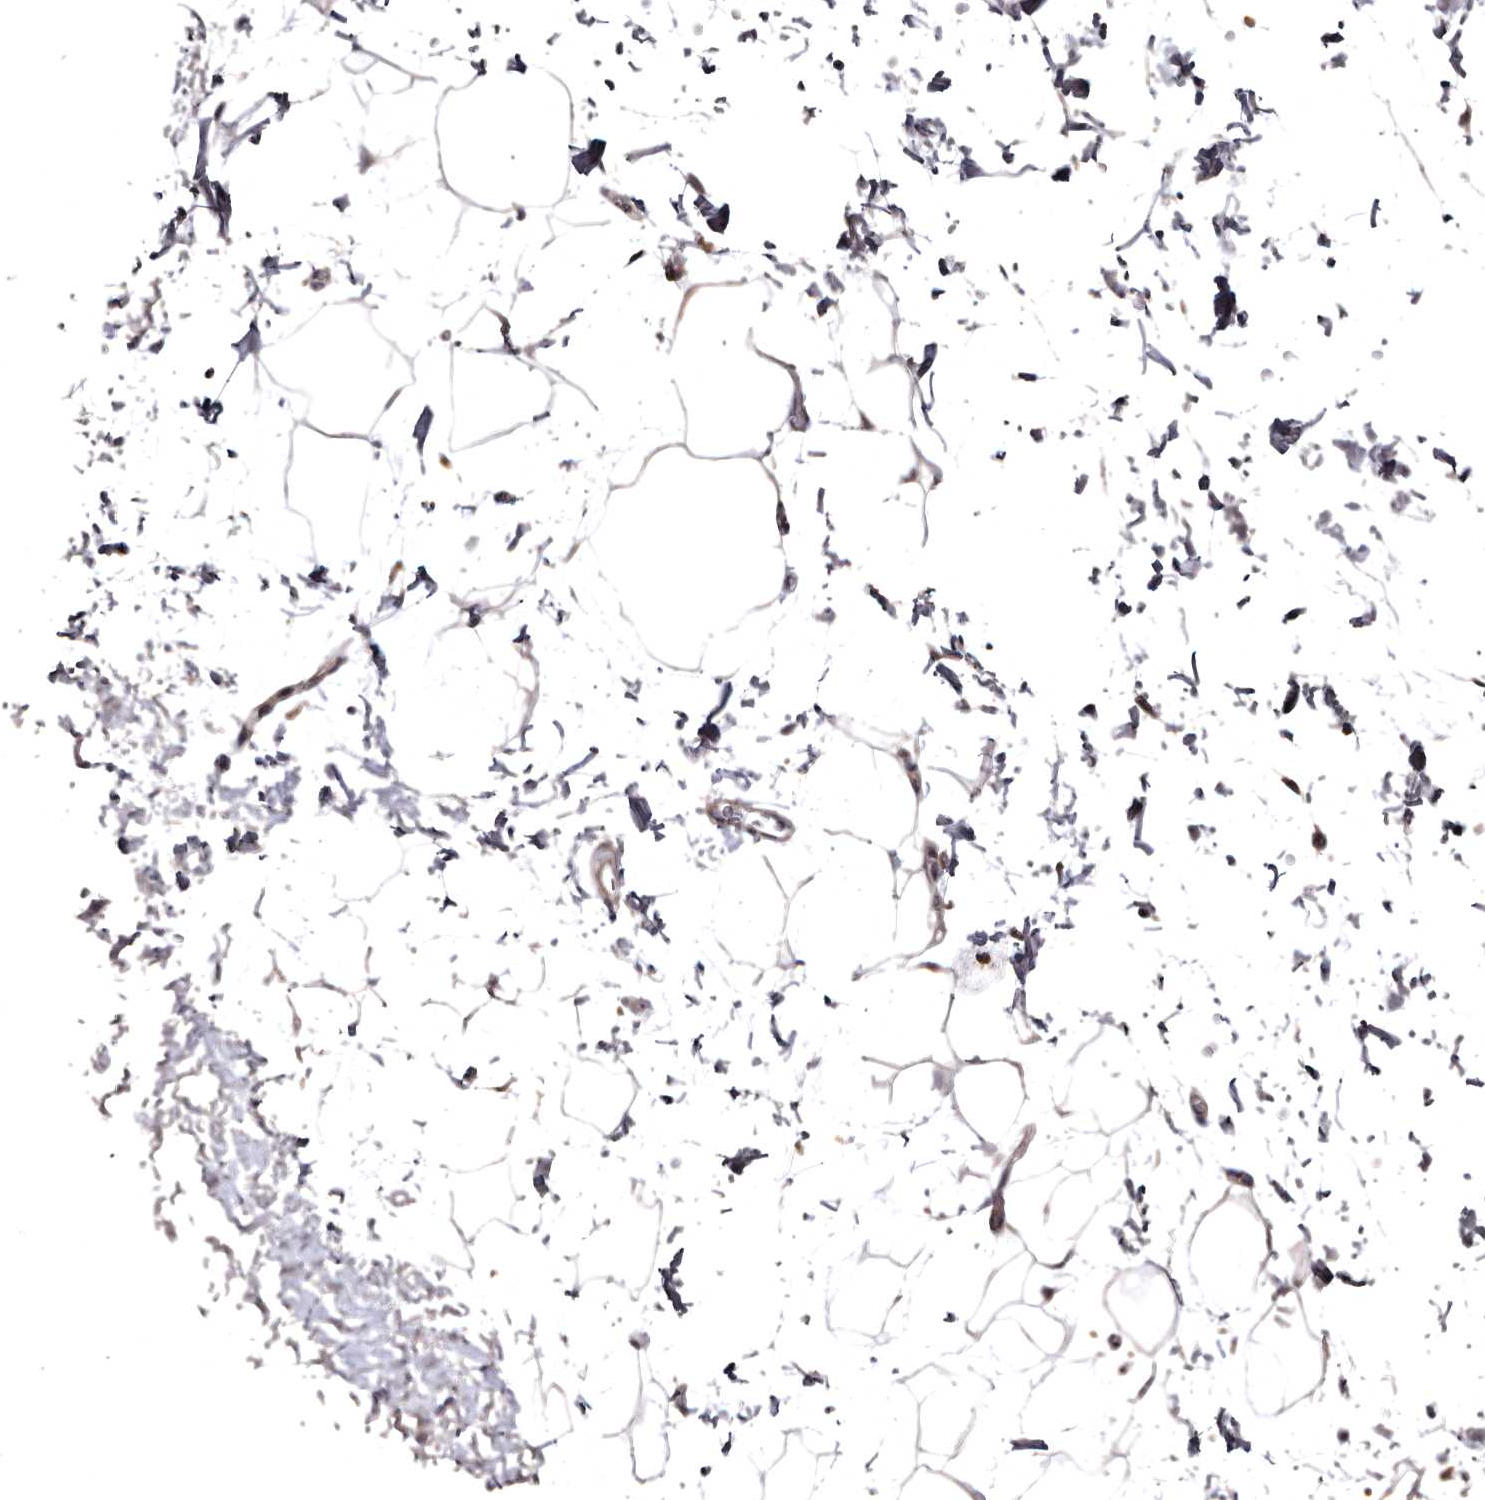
{"staining": {"intensity": "weak", "quantity": ">75%", "location": "cytoplasmic/membranous"}, "tissue": "adipose tissue", "cell_type": "Adipocytes", "image_type": "normal", "snomed": [{"axis": "morphology", "description": "Normal tissue, NOS"}, {"axis": "topography", "description": "Soft tissue"}], "caption": "This image shows benign adipose tissue stained with IHC to label a protein in brown. The cytoplasmic/membranous of adipocytes show weak positivity for the protein. Nuclei are counter-stained blue.", "gene": "FAM91A1", "patient": {"sex": "male", "age": 72}}